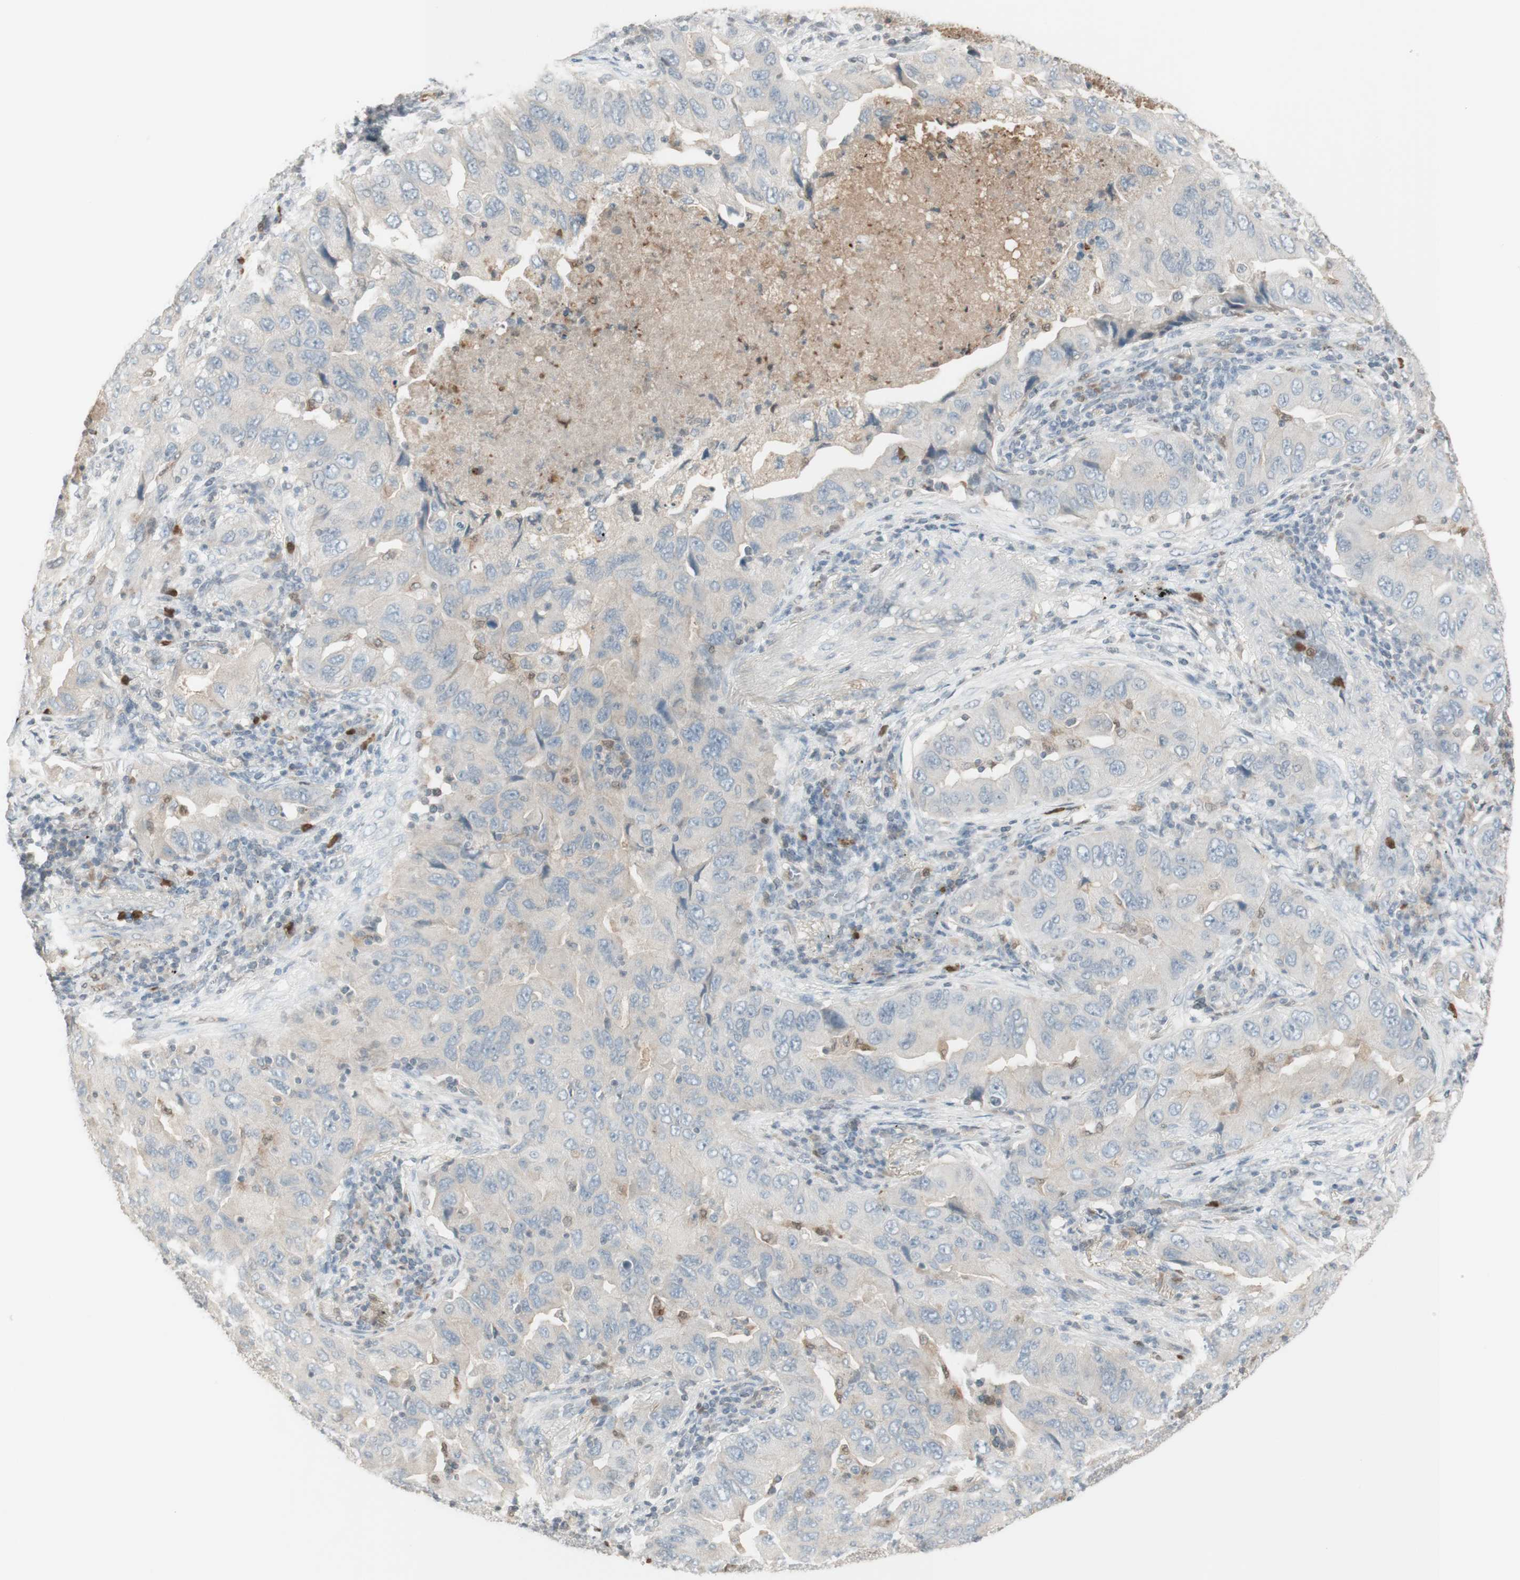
{"staining": {"intensity": "weak", "quantity": "<25%", "location": "cytoplasmic/membranous"}, "tissue": "lung cancer", "cell_type": "Tumor cells", "image_type": "cancer", "snomed": [{"axis": "morphology", "description": "Adenocarcinoma, NOS"}, {"axis": "topography", "description": "Lung"}], "caption": "A photomicrograph of human adenocarcinoma (lung) is negative for staining in tumor cells.", "gene": "NID1", "patient": {"sex": "female", "age": 65}}